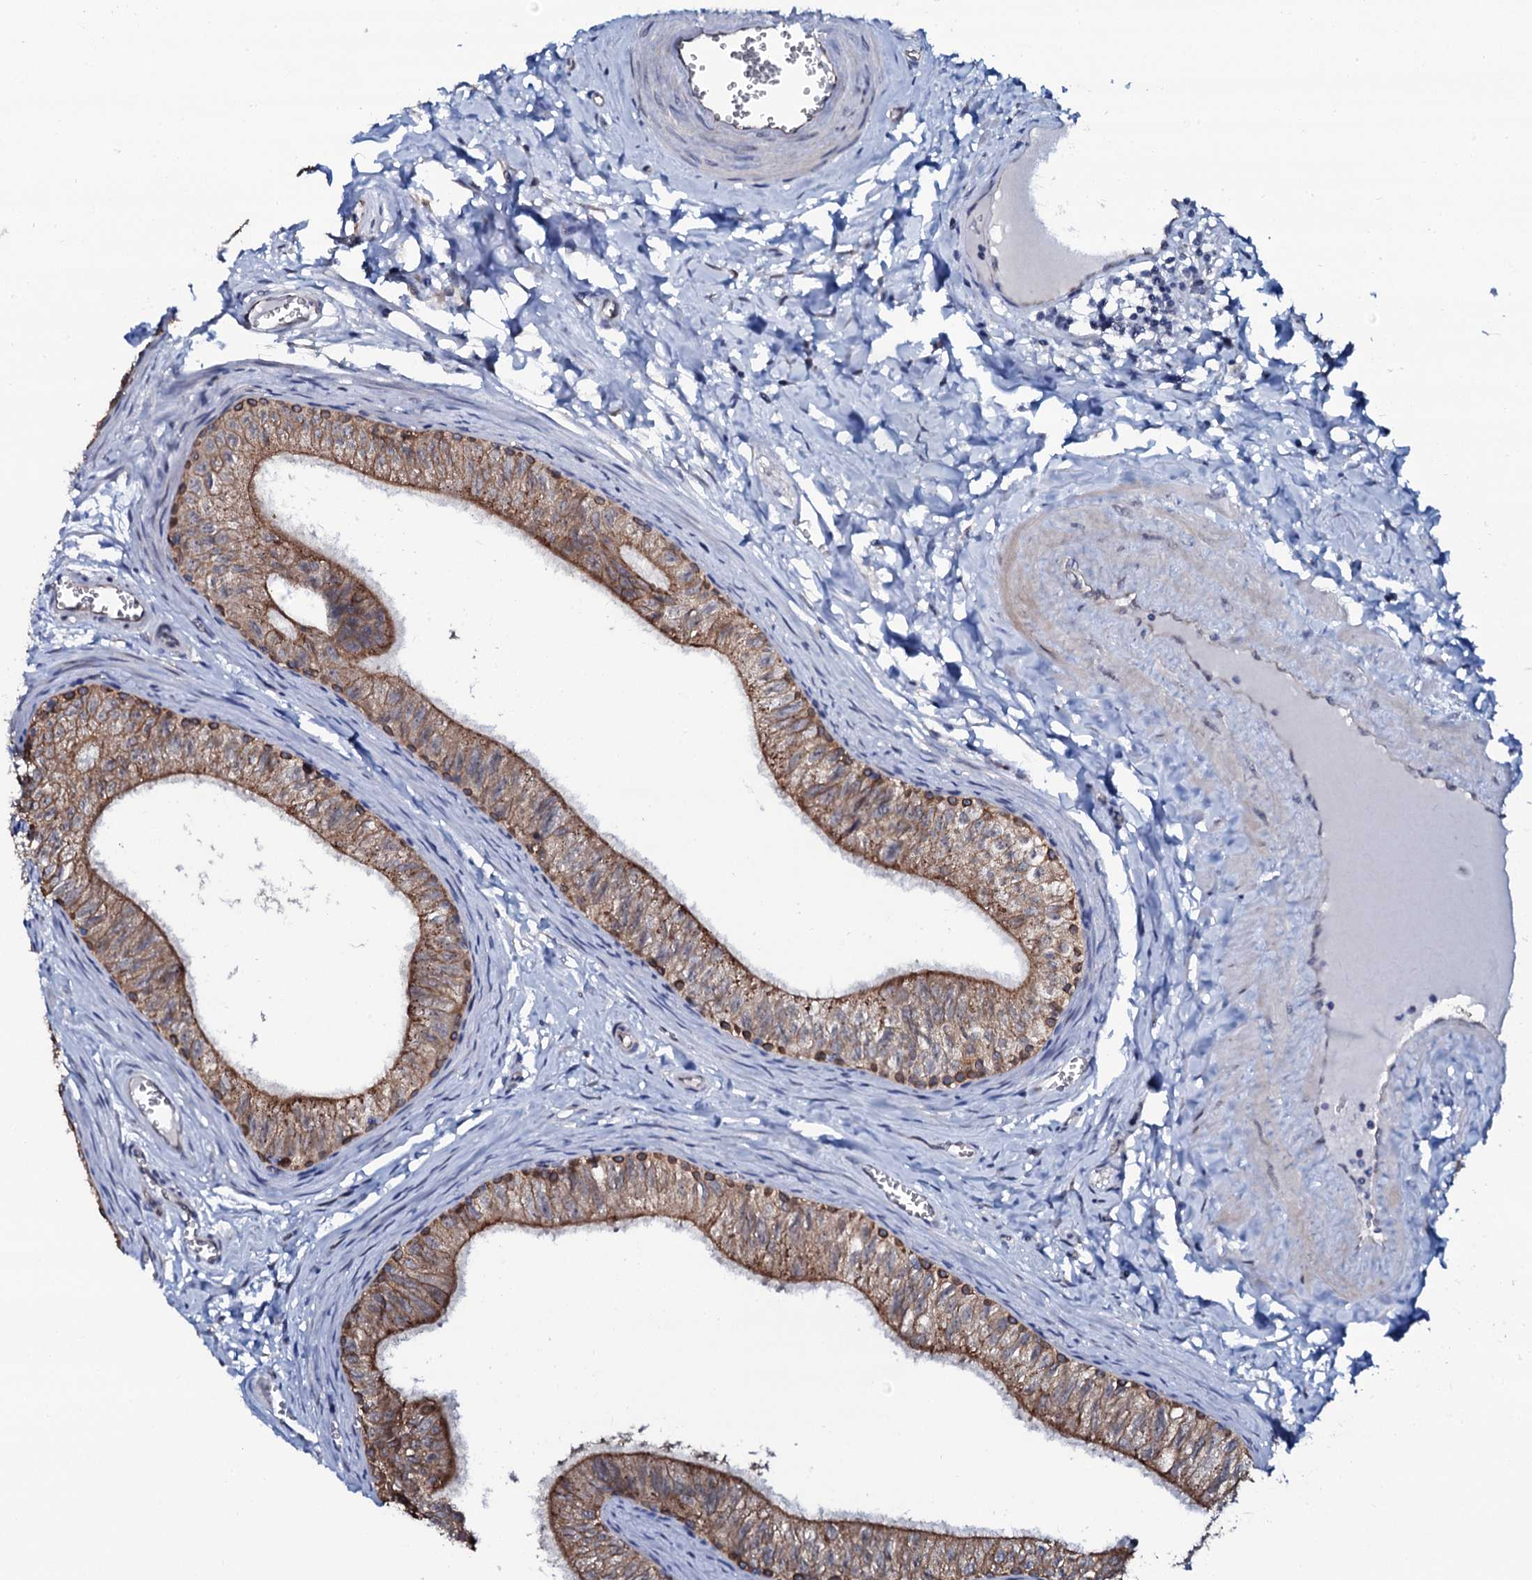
{"staining": {"intensity": "moderate", "quantity": "25%-75%", "location": "cytoplasmic/membranous"}, "tissue": "epididymis", "cell_type": "Glandular cells", "image_type": "normal", "snomed": [{"axis": "morphology", "description": "Normal tissue, NOS"}, {"axis": "topography", "description": "Epididymis"}], "caption": "This image exhibits IHC staining of unremarkable human epididymis, with medium moderate cytoplasmic/membranous expression in approximately 25%-75% of glandular cells.", "gene": "C10orf88", "patient": {"sex": "male", "age": 42}}